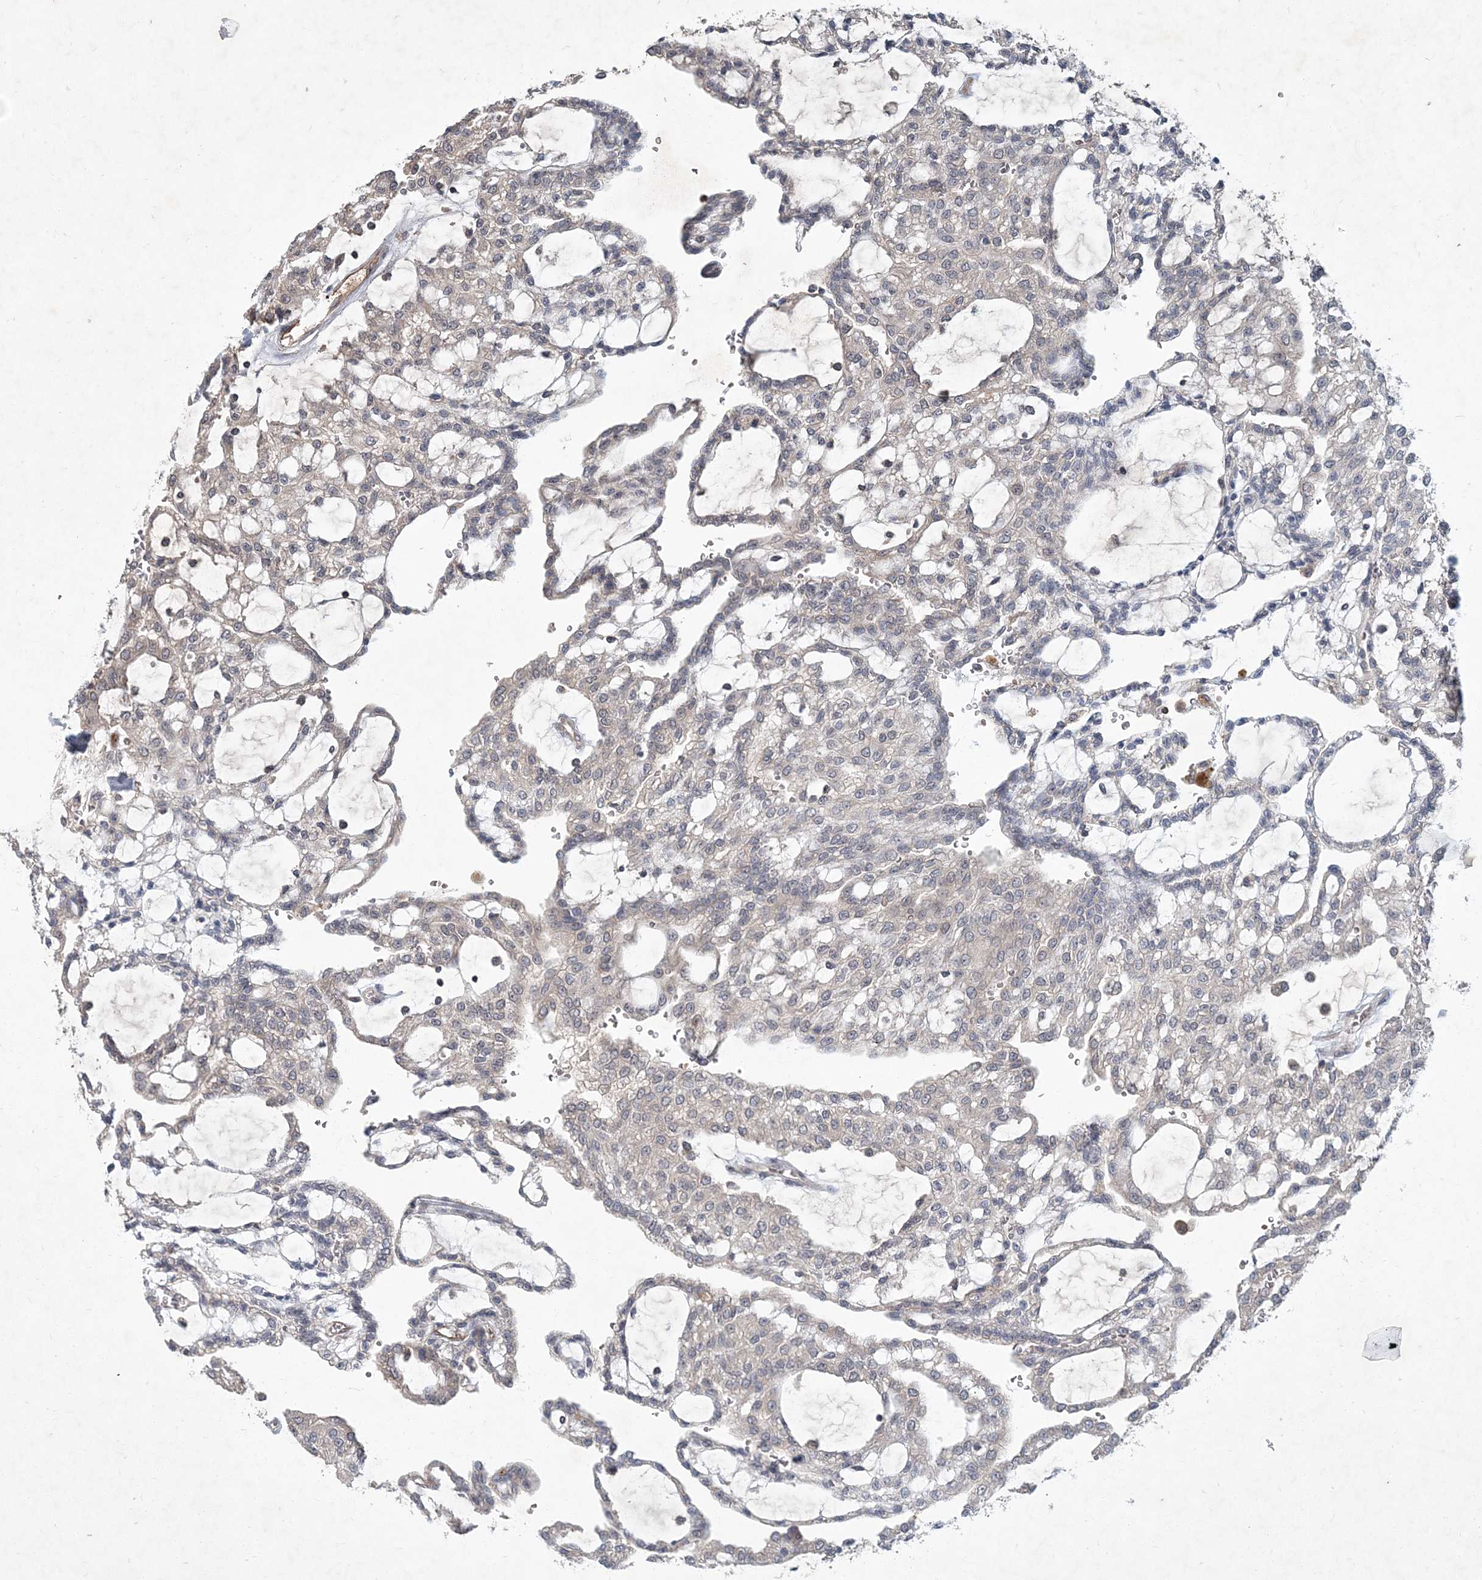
{"staining": {"intensity": "weak", "quantity": "25%-75%", "location": "cytoplasmic/membranous,nuclear"}, "tissue": "renal cancer", "cell_type": "Tumor cells", "image_type": "cancer", "snomed": [{"axis": "morphology", "description": "Adenocarcinoma, NOS"}, {"axis": "topography", "description": "Kidney"}], "caption": "Brown immunohistochemical staining in human renal cancer displays weak cytoplasmic/membranous and nuclear expression in about 25%-75% of tumor cells.", "gene": "RNF25", "patient": {"sex": "male", "age": 63}}